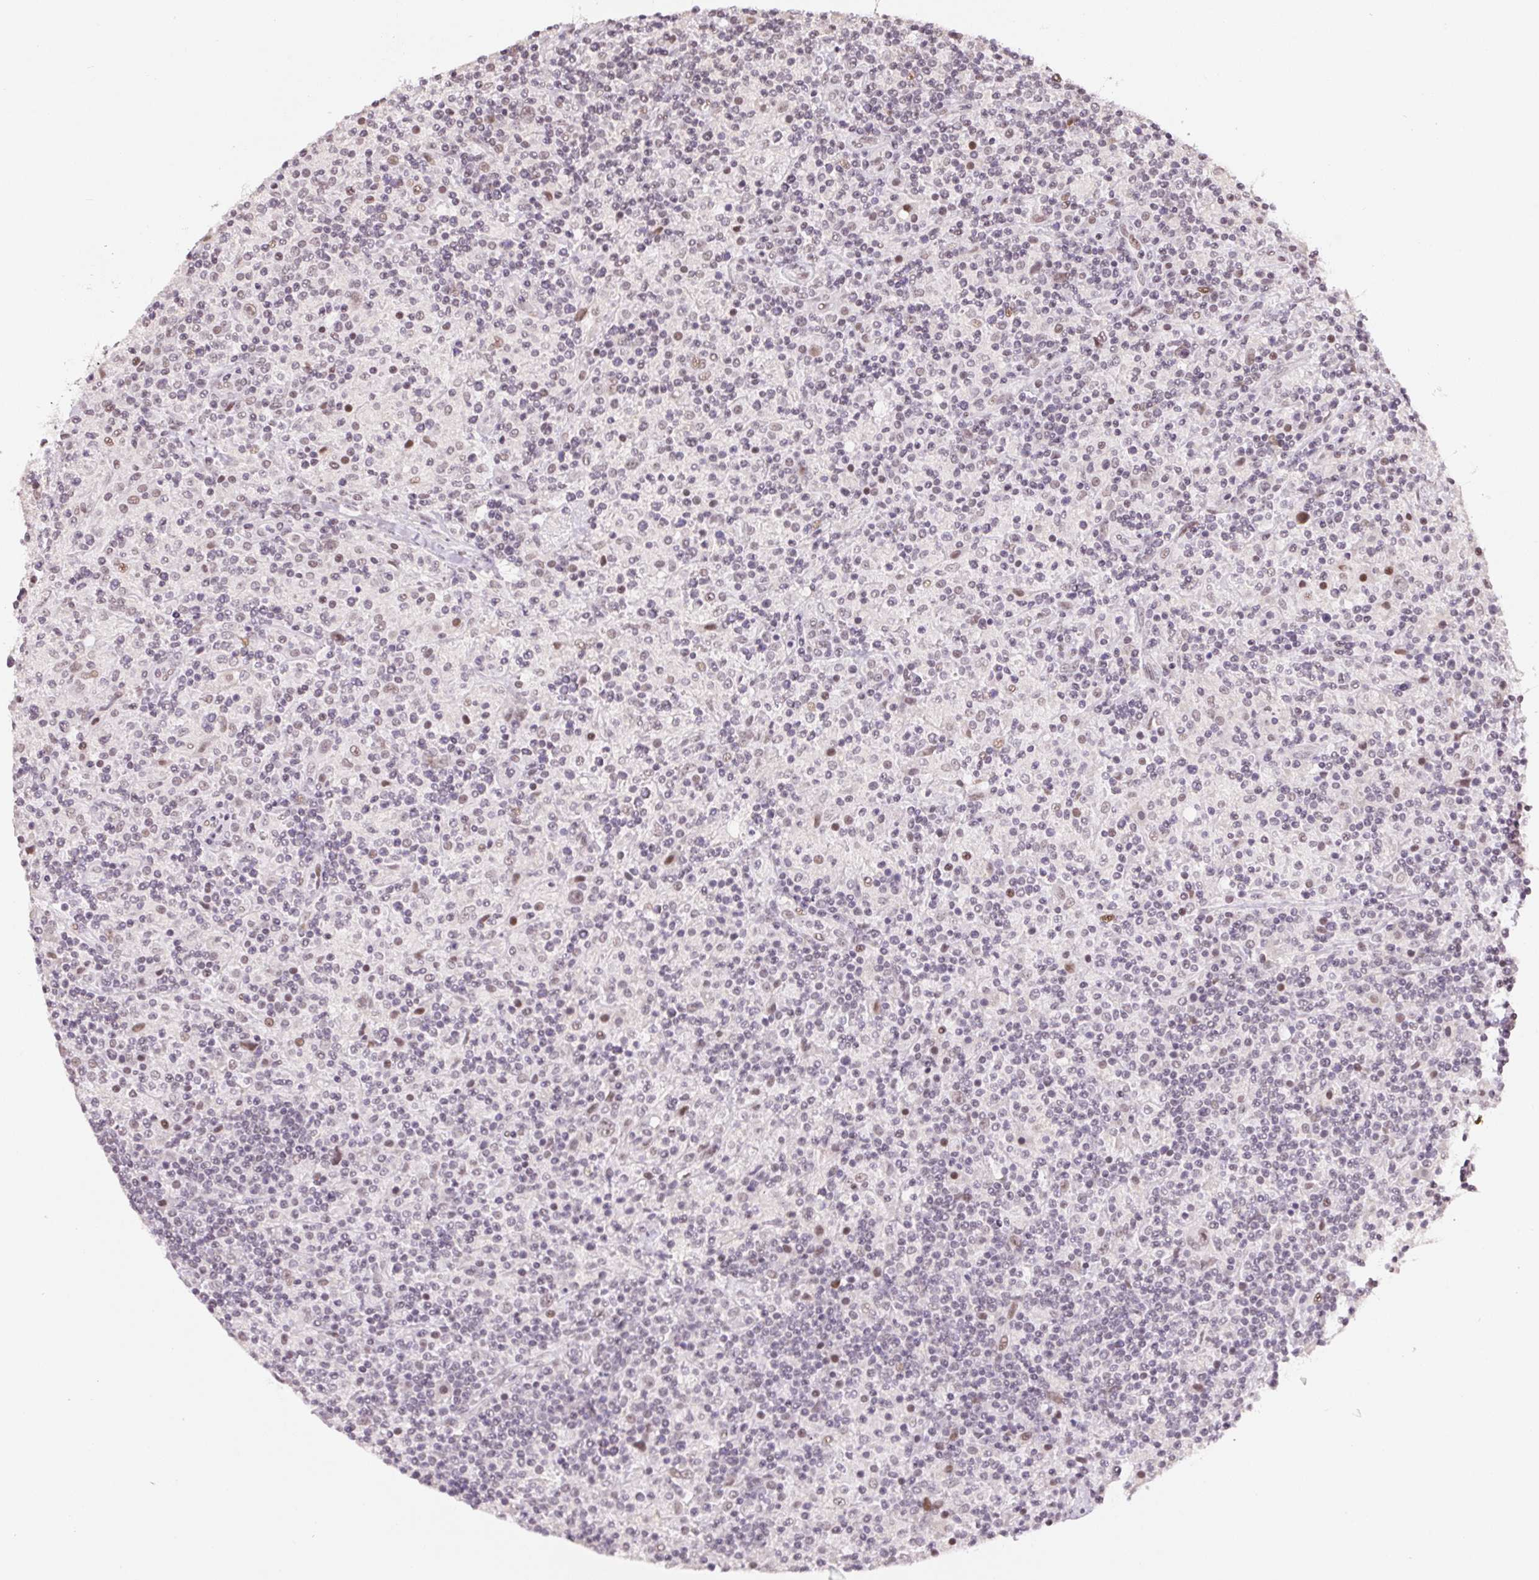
{"staining": {"intensity": "negative", "quantity": "none", "location": "none"}, "tissue": "lymphoma", "cell_type": "Tumor cells", "image_type": "cancer", "snomed": [{"axis": "morphology", "description": "Hodgkin's disease, NOS"}, {"axis": "topography", "description": "Lymph node"}], "caption": "This is an IHC image of human Hodgkin's disease. There is no positivity in tumor cells.", "gene": "KDM4D", "patient": {"sex": "male", "age": 70}}